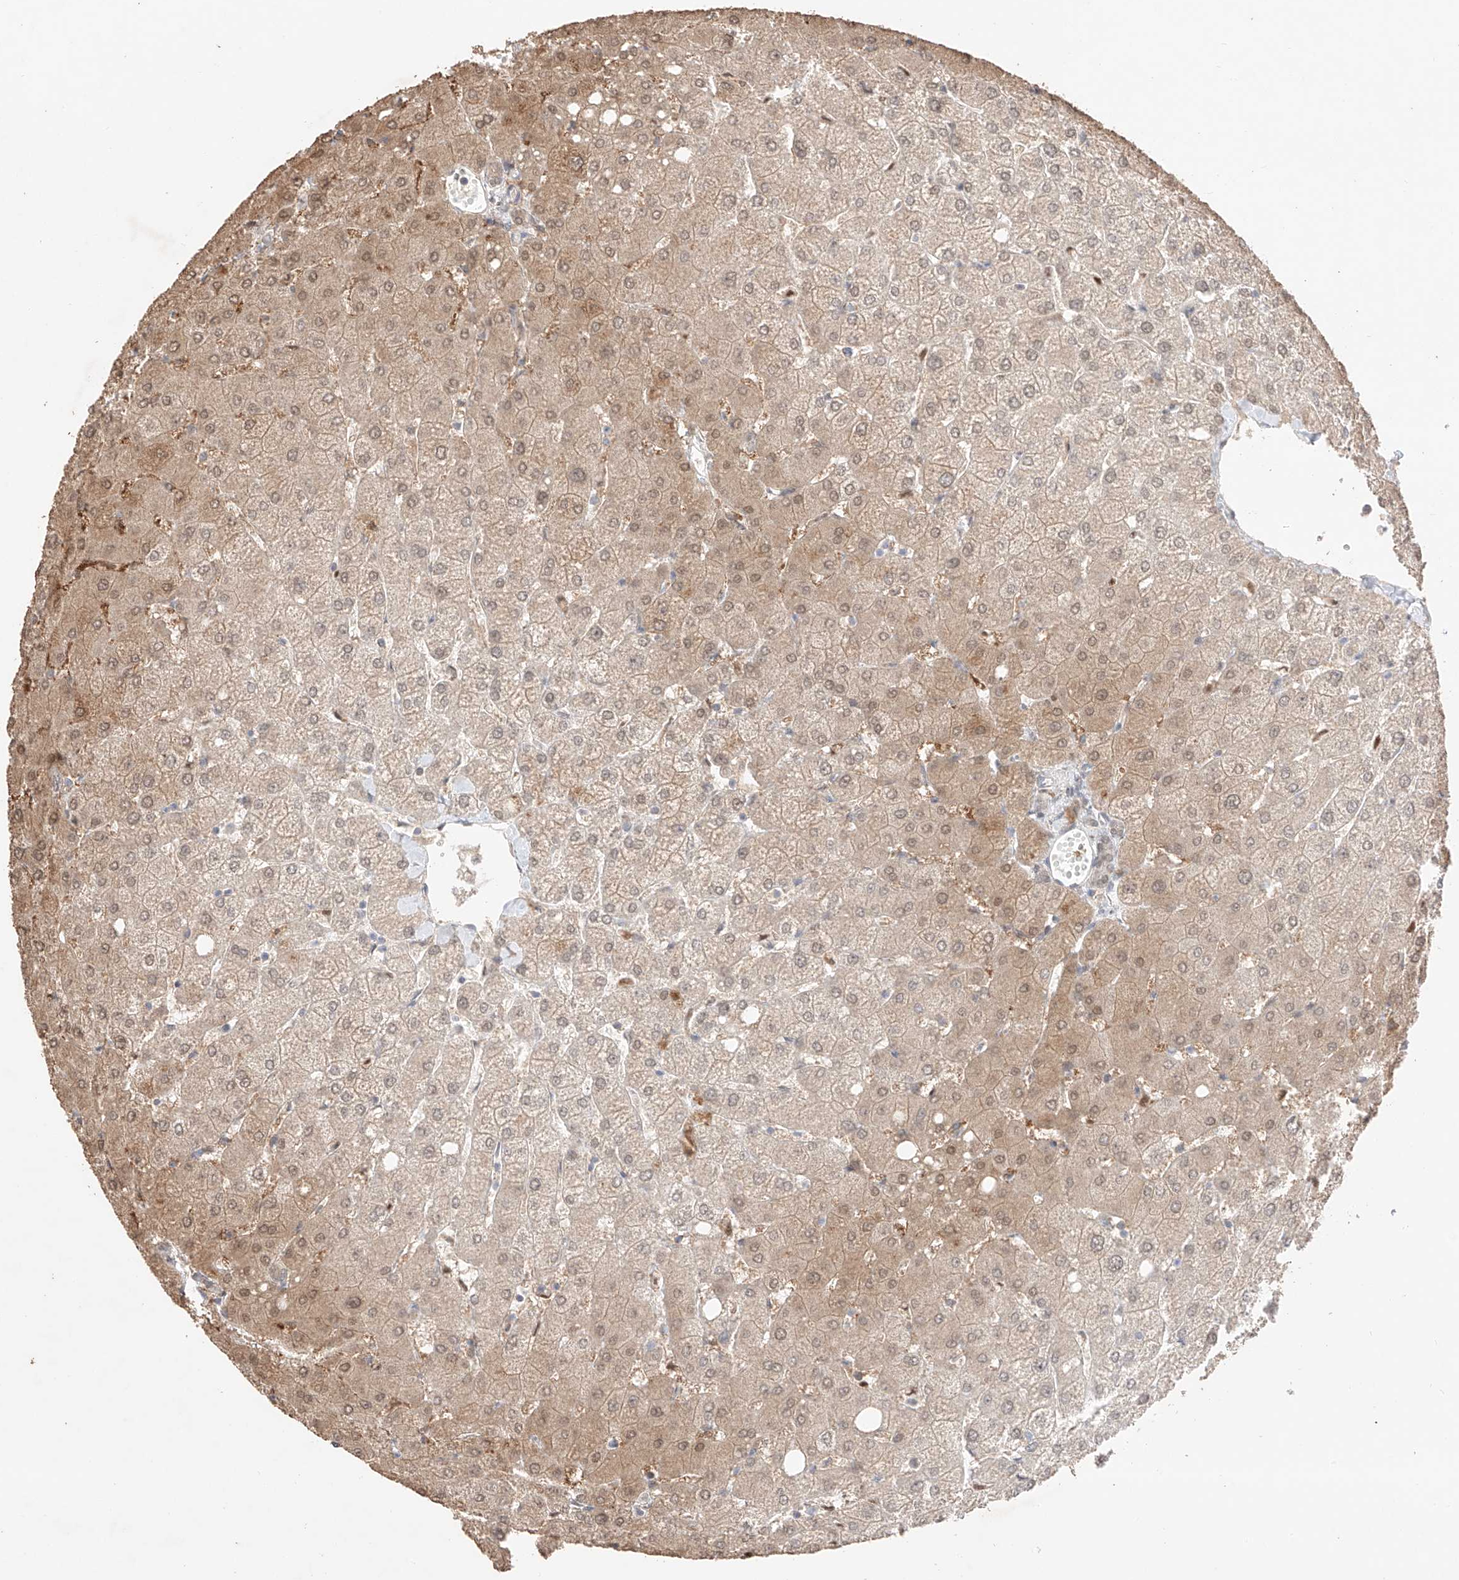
{"staining": {"intensity": "weak", "quantity": ">75%", "location": "cytoplasmic/membranous,nuclear"}, "tissue": "liver", "cell_type": "Cholangiocytes", "image_type": "normal", "snomed": [{"axis": "morphology", "description": "Normal tissue, NOS"}, {"axis": "topography", "description": "Liver"}], "caption": "Brown immunohistochemical staining in unremarkable liver shows weak cytoplasmic/membranous,nuclear staining in about >75% of cholangiocytes.", "gene": "APIP", "patient": {"sex": "female", "age": 54}}